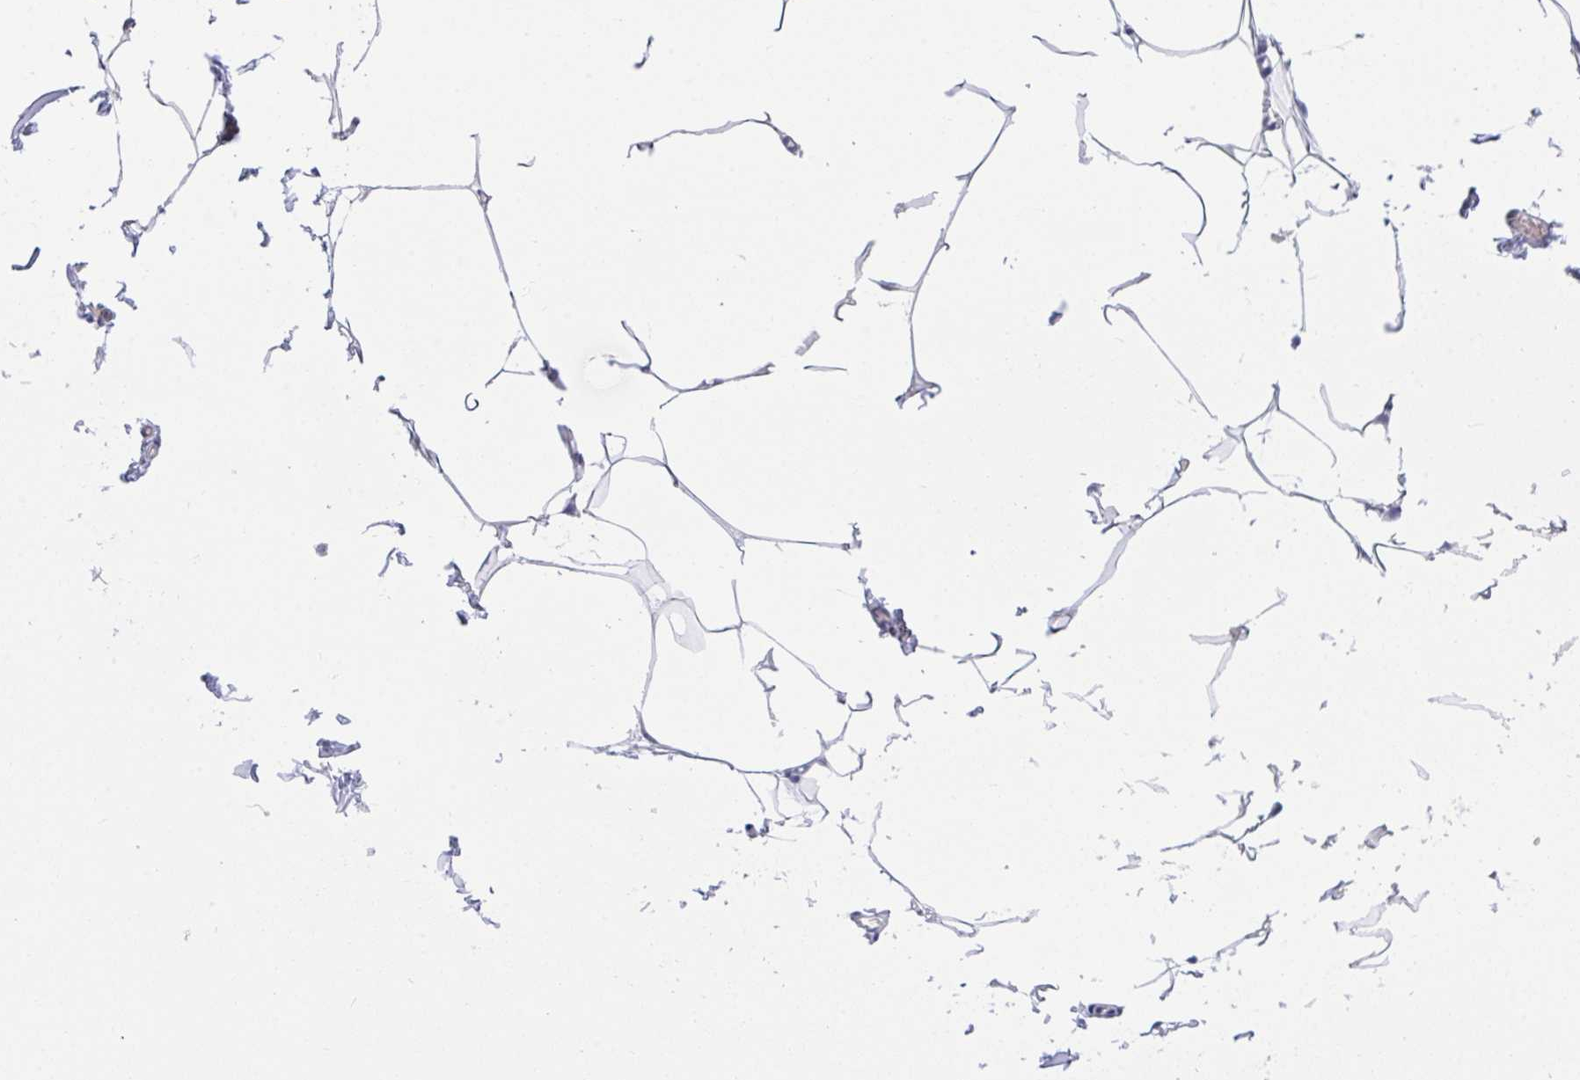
{"staining": {"intensity": "negative", "quantity": "none", "location": "none"}, "tissue": "adipose tissue", "cell_type": "Adipocytes", "image_type": "normal", "snomed": [{"axis": "morphology", "description": "Normal tissue, NOS"}, {"axis": "topography", "description": "Skin"}, {"axis": "topography", "description": "Peripheral nerve tissue"}], "caption": "High magnification brightfield microscopy of unremarkable adipose tissue stained with DAB (brown) and counterstained with hematoxylin (blue): adipocytes show no significant positivity. The staining was performed using DAB to visualize the protein expression in brown, while the nuclei were stained in blue with hematoxylin (Magnification: 20x).", "gene": "PPP1CA", "patient": {"sex": "female", "age": 45}}